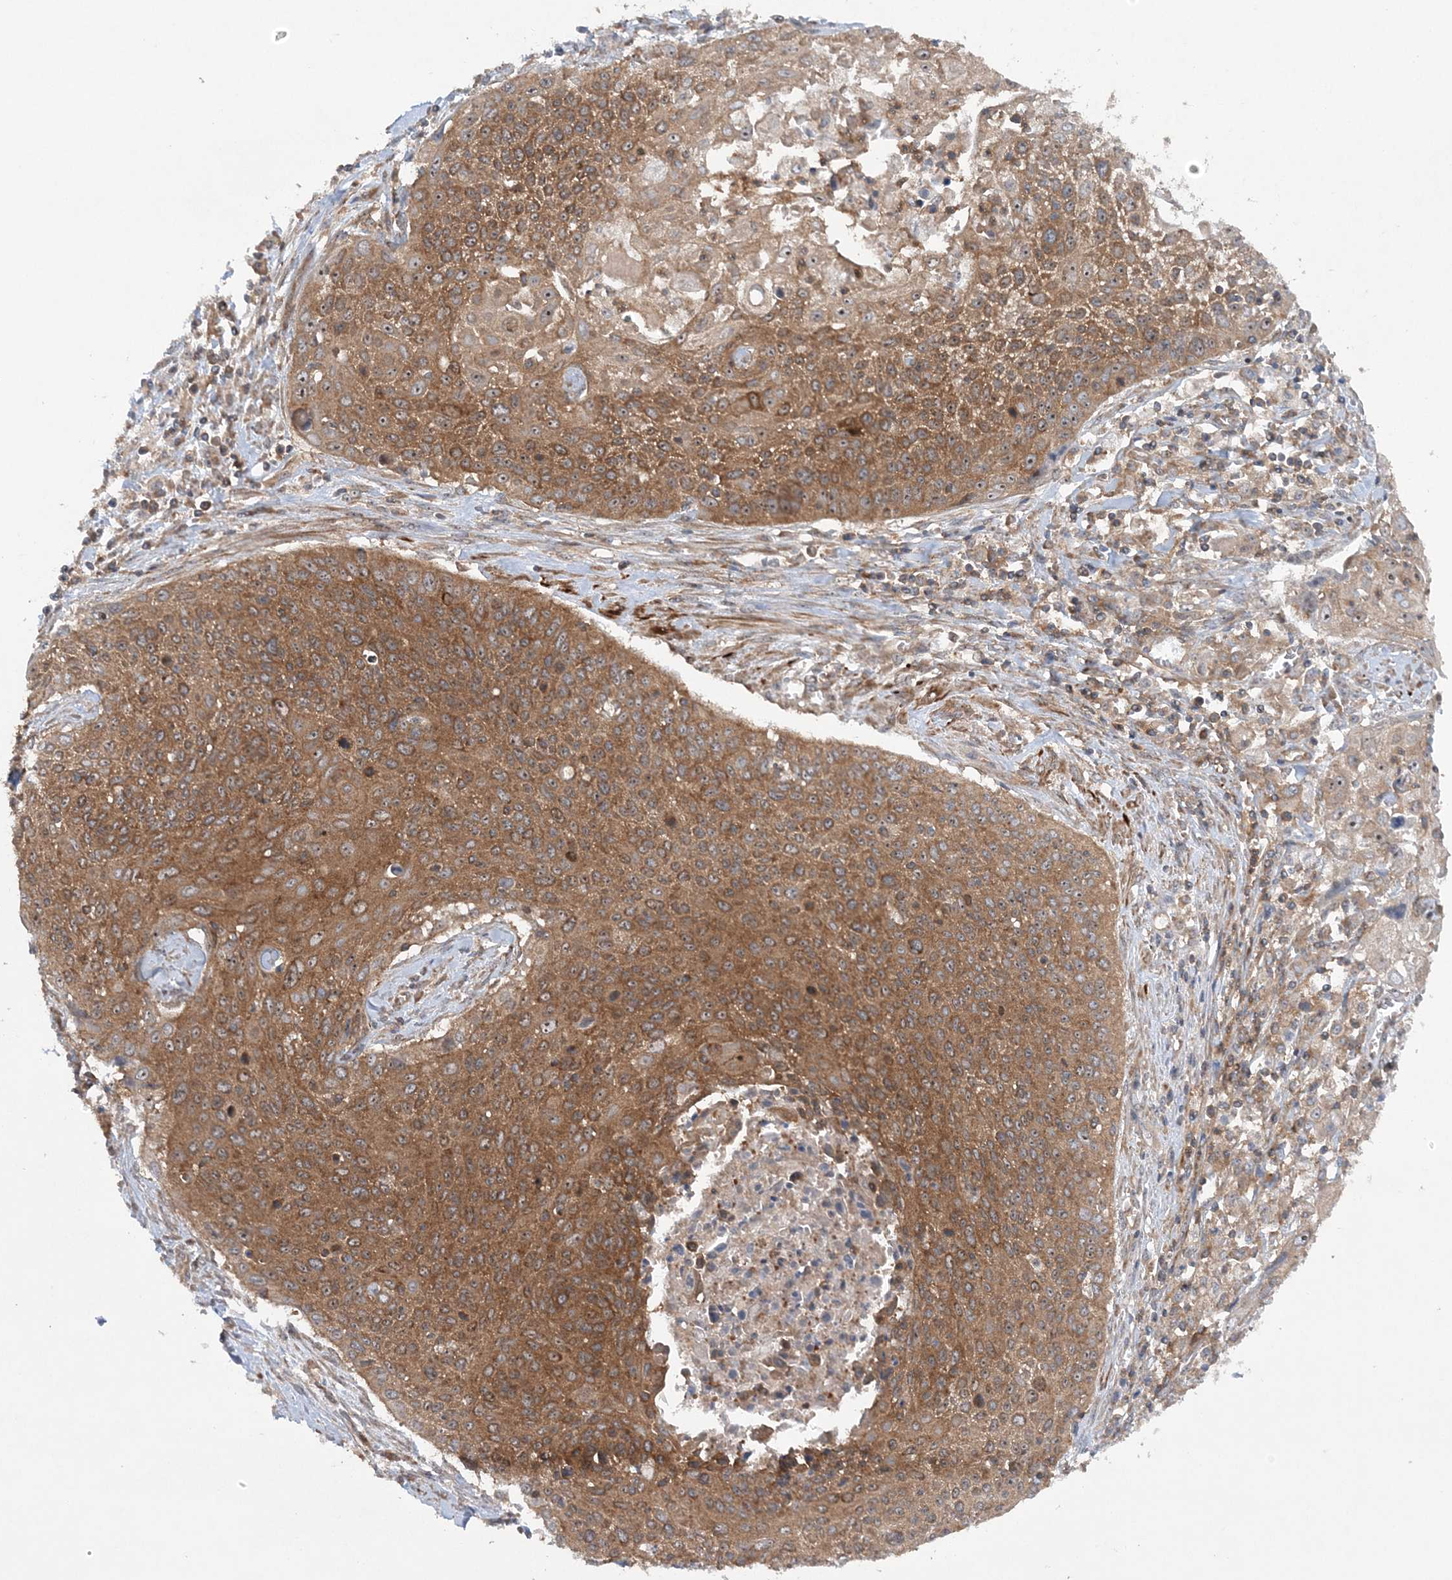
{"staining": {"intensity": "moderate", "quantity": ">75%", "location": "cytoplasmic/membranous"}, "tissue": "cervical cancer", "cell_type": "Tumor cells", "image_type": "cancer", "snomed": [{"axis": "morphology", "description": "Squamous cell carcinoma, NOS"}, {"axis": "topography", "description": "Cervix"}], "caption": "The micrograph shows staining of squamous cell carcinoma (cervical), revealing moderate cytoplasmic/membranous protein expression (brown color) within tumor cells.", "gene": "ACAP2", "patient": {"sex": "female", "age": 55}}